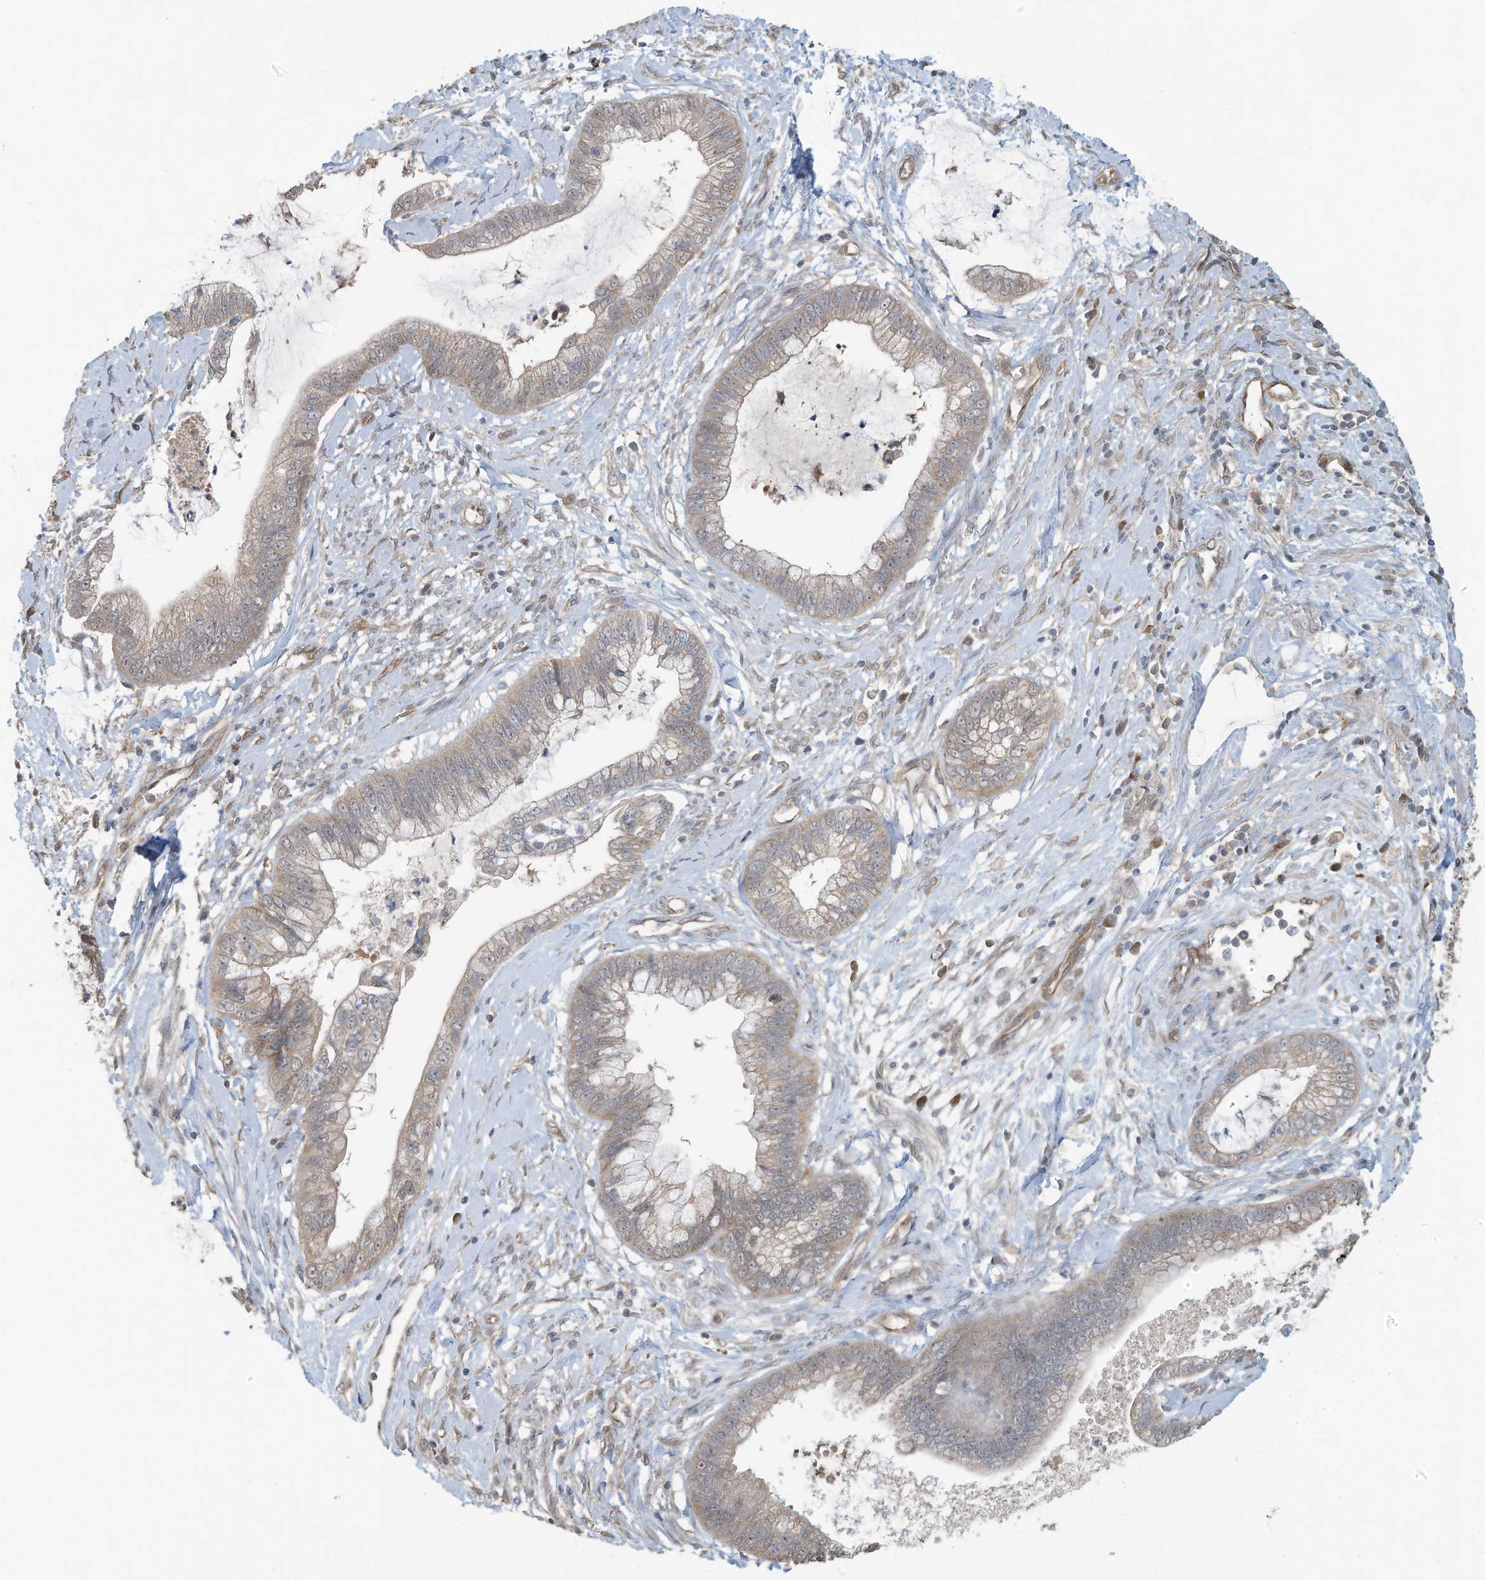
{"staining": {"intensity": "weak", "quantity": ">75%", "location": "cytoplasmic/membranous"}, "tissue": "cervical cancer", "cell_type": "Tumor cells", "image_type": "cancer", "snomed": [{"axis": "morphology", "description": "Adenocarcinoma, NOS"}, {"axis": "topography", "description": "Cervix"}], "caption": "Immunohistochemistry of cervical cancer (adenocarcinoma) exhibits low levels of weak cytoplasmic/membranous expression in about >75% of tumor cells. The staining was performed using DAB, with brown indicating positive protein expression. Nuclei are stained blue with hematoxylin.", "gene": "ERI2", "patient": {"sex": "female", "age": 44}}